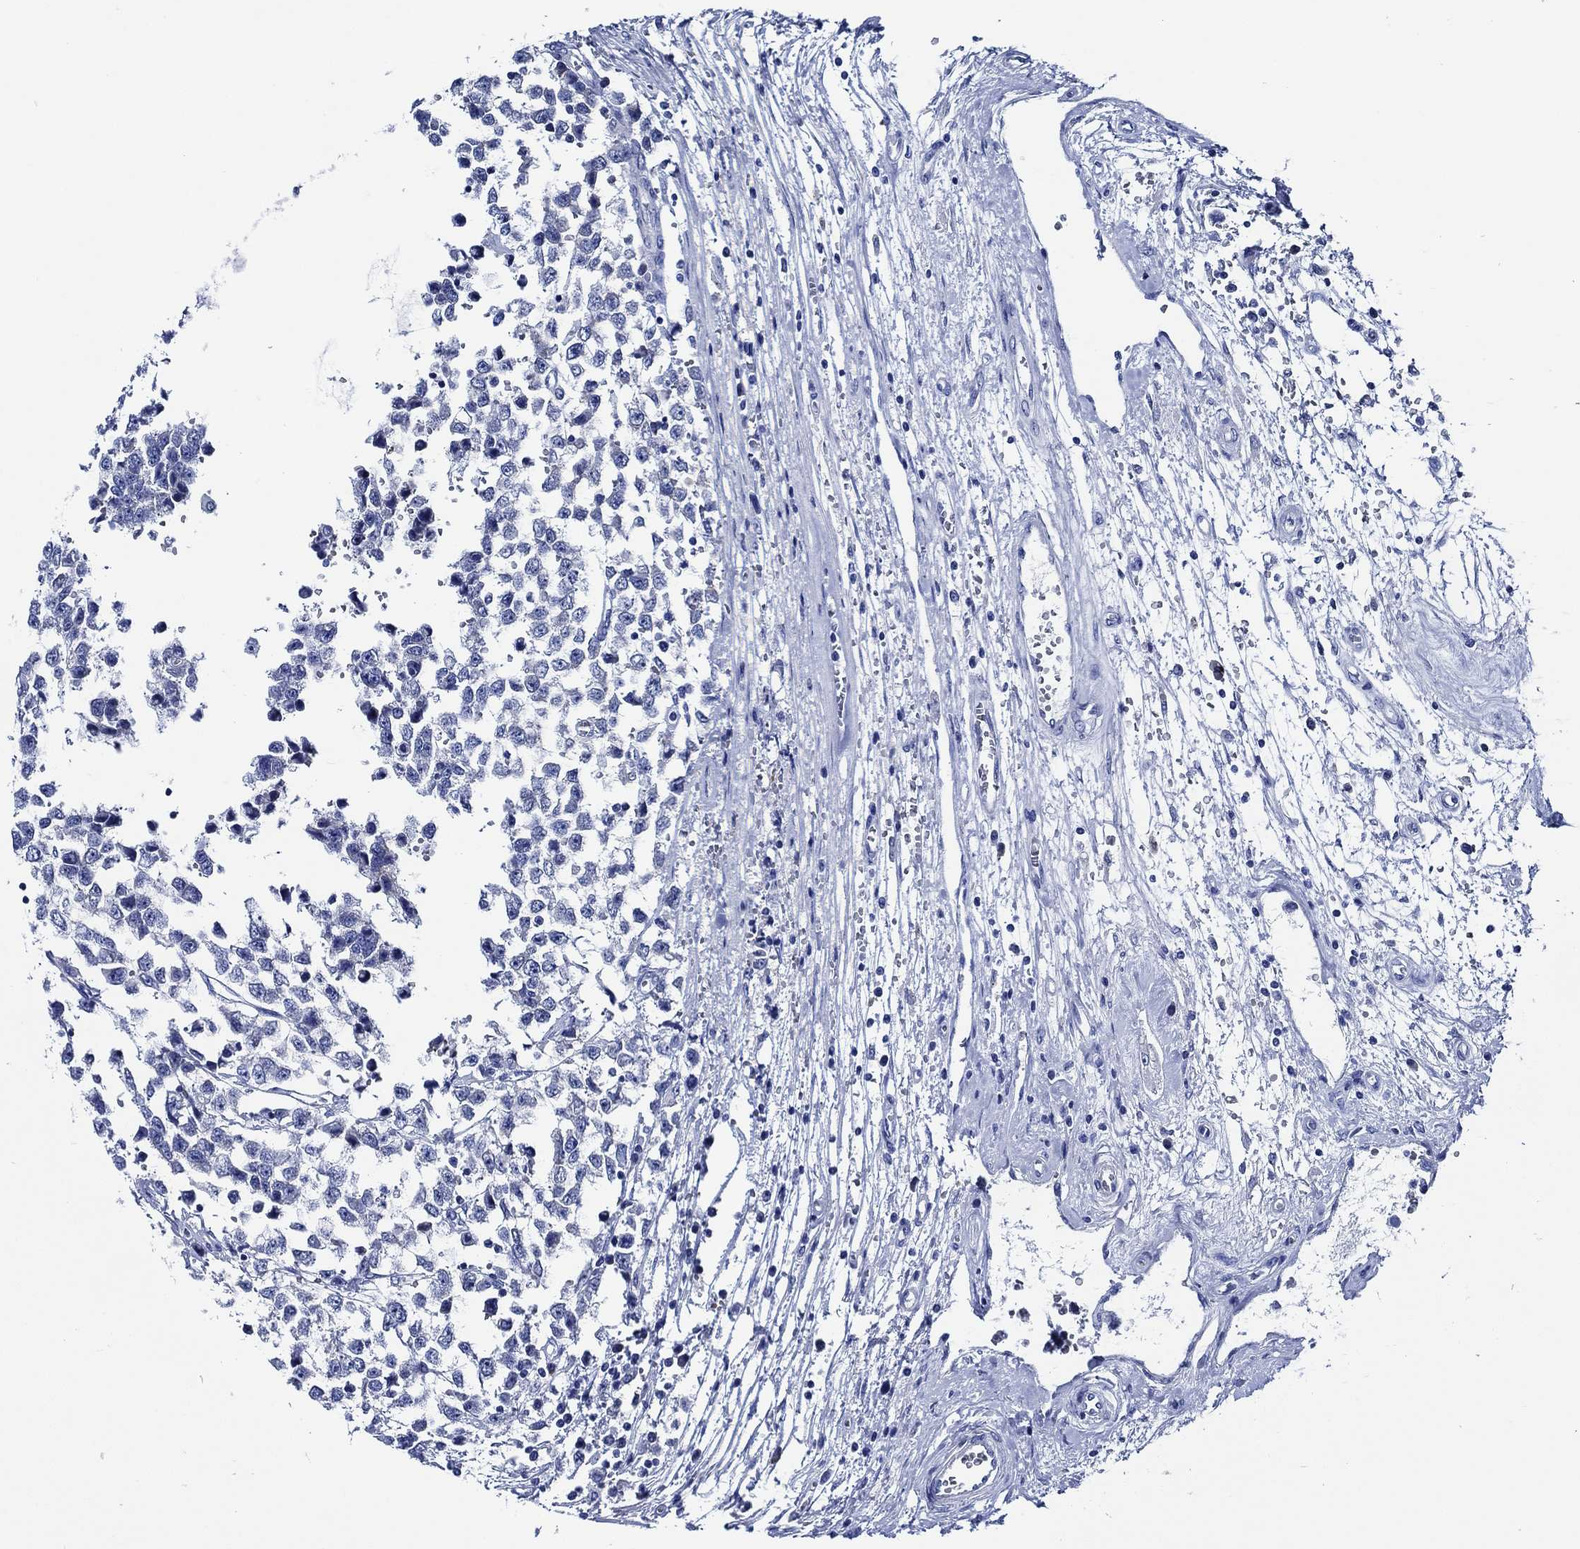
{"staining": {"intensity": "negative", "quantity": "none", "location": "none"}, "tissue": "testis cancer", "cell_type": "Tumor cells", "image_type": "cancer", "snomed": [{"axis": "morphology", "description": "Normal tissue, NOS"}, {"axis": "morphology", "description": "Seminoma, NOS"}, {"axis": "topography", "description": "Testis"}, {"axis": "topography", "description": "Epididymis"}], "caption": "This is an IHC image of human seminoma (testis). There is no positivity in tumor cells.", "gene": "WDR62", "patient": {"sex": "male", "age": 34}}